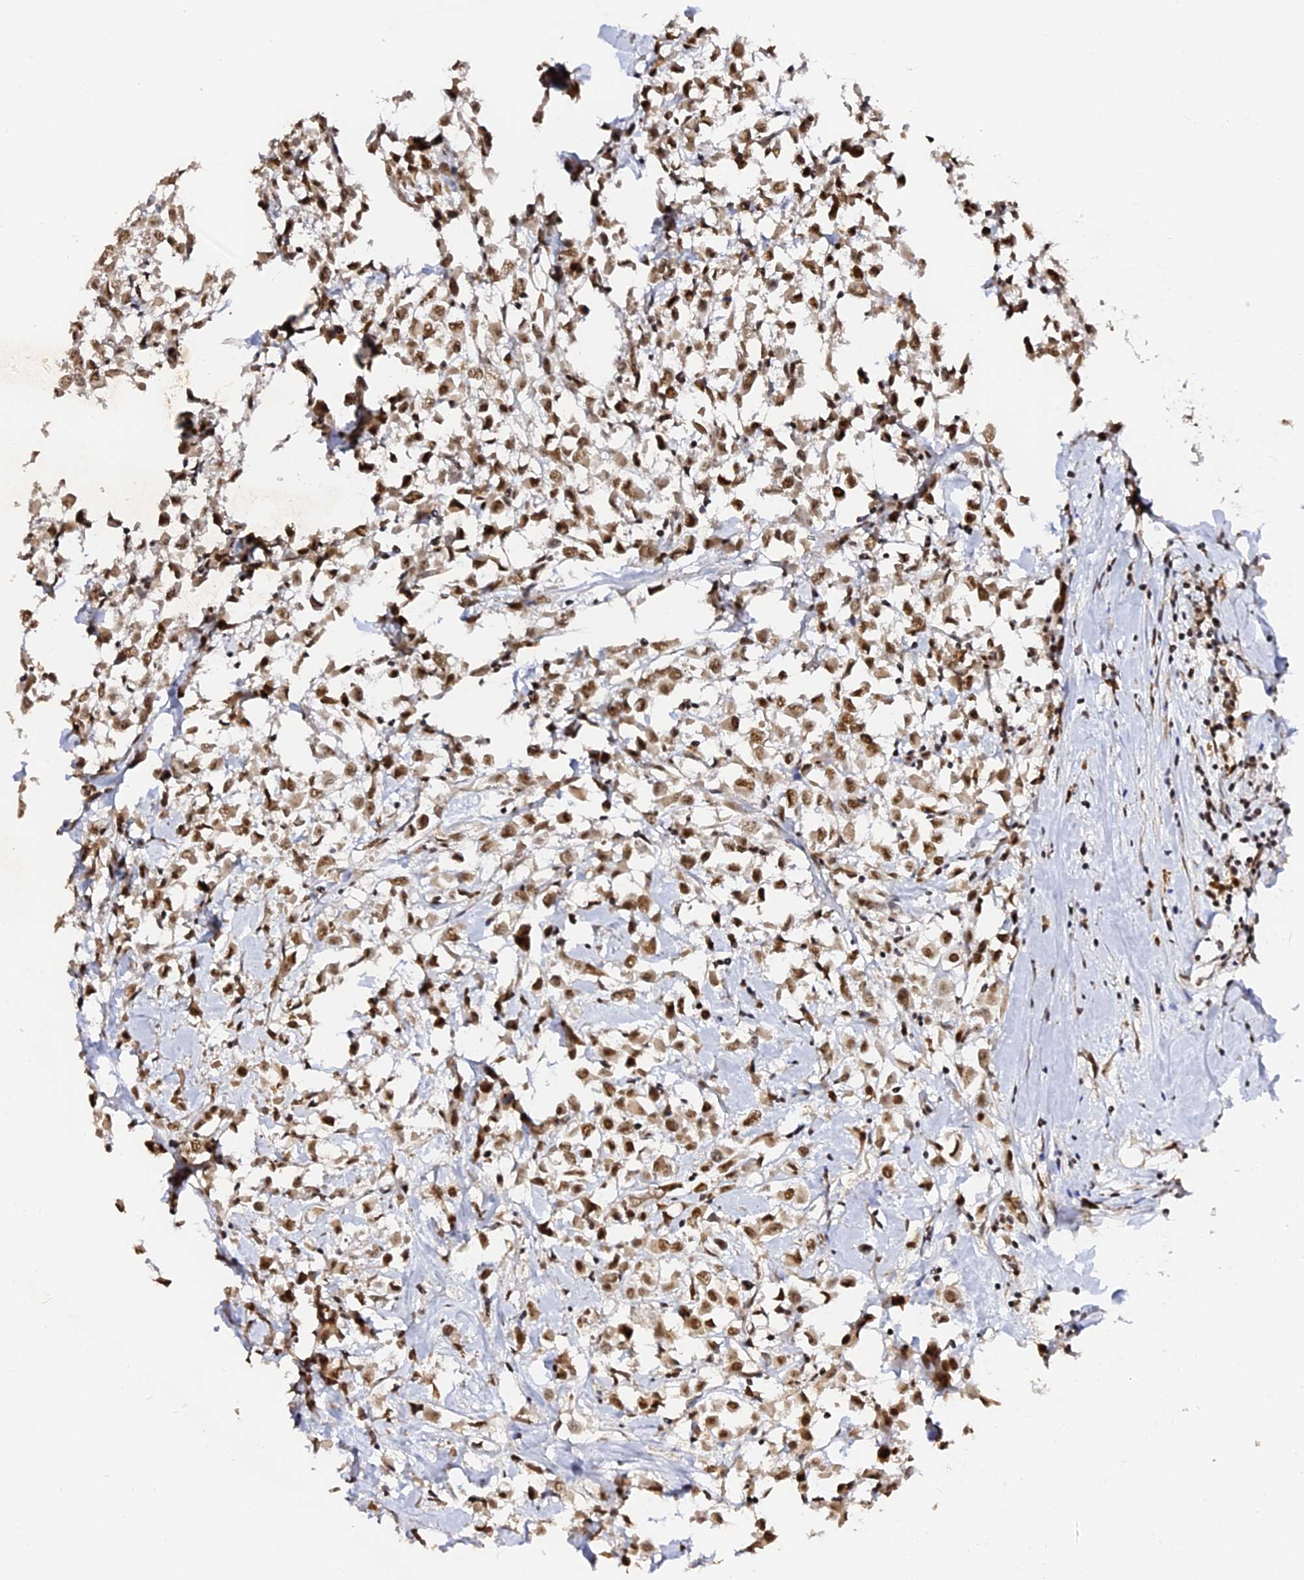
{"staining": {"intensity": "moderate", "quantity": ">75%", "location": "nuclear"}, "tissue": "breast cancer", "cell_type": "Tumor cells", "image_type": "cancer", "snomed": [{"axis": "morphology", "description": "Duct carcinoma"}, {"axis": "topography", "description": "Breast"}], "caption": "Human breast cancer (infiltrating ductal carcinoma) stained for a protein (brown) reveals moderate nuclear positive positivity in approximately >75% of tumor cells.", "gene": "MCRS1", "patient": {"sex": "female", "age": 87}}